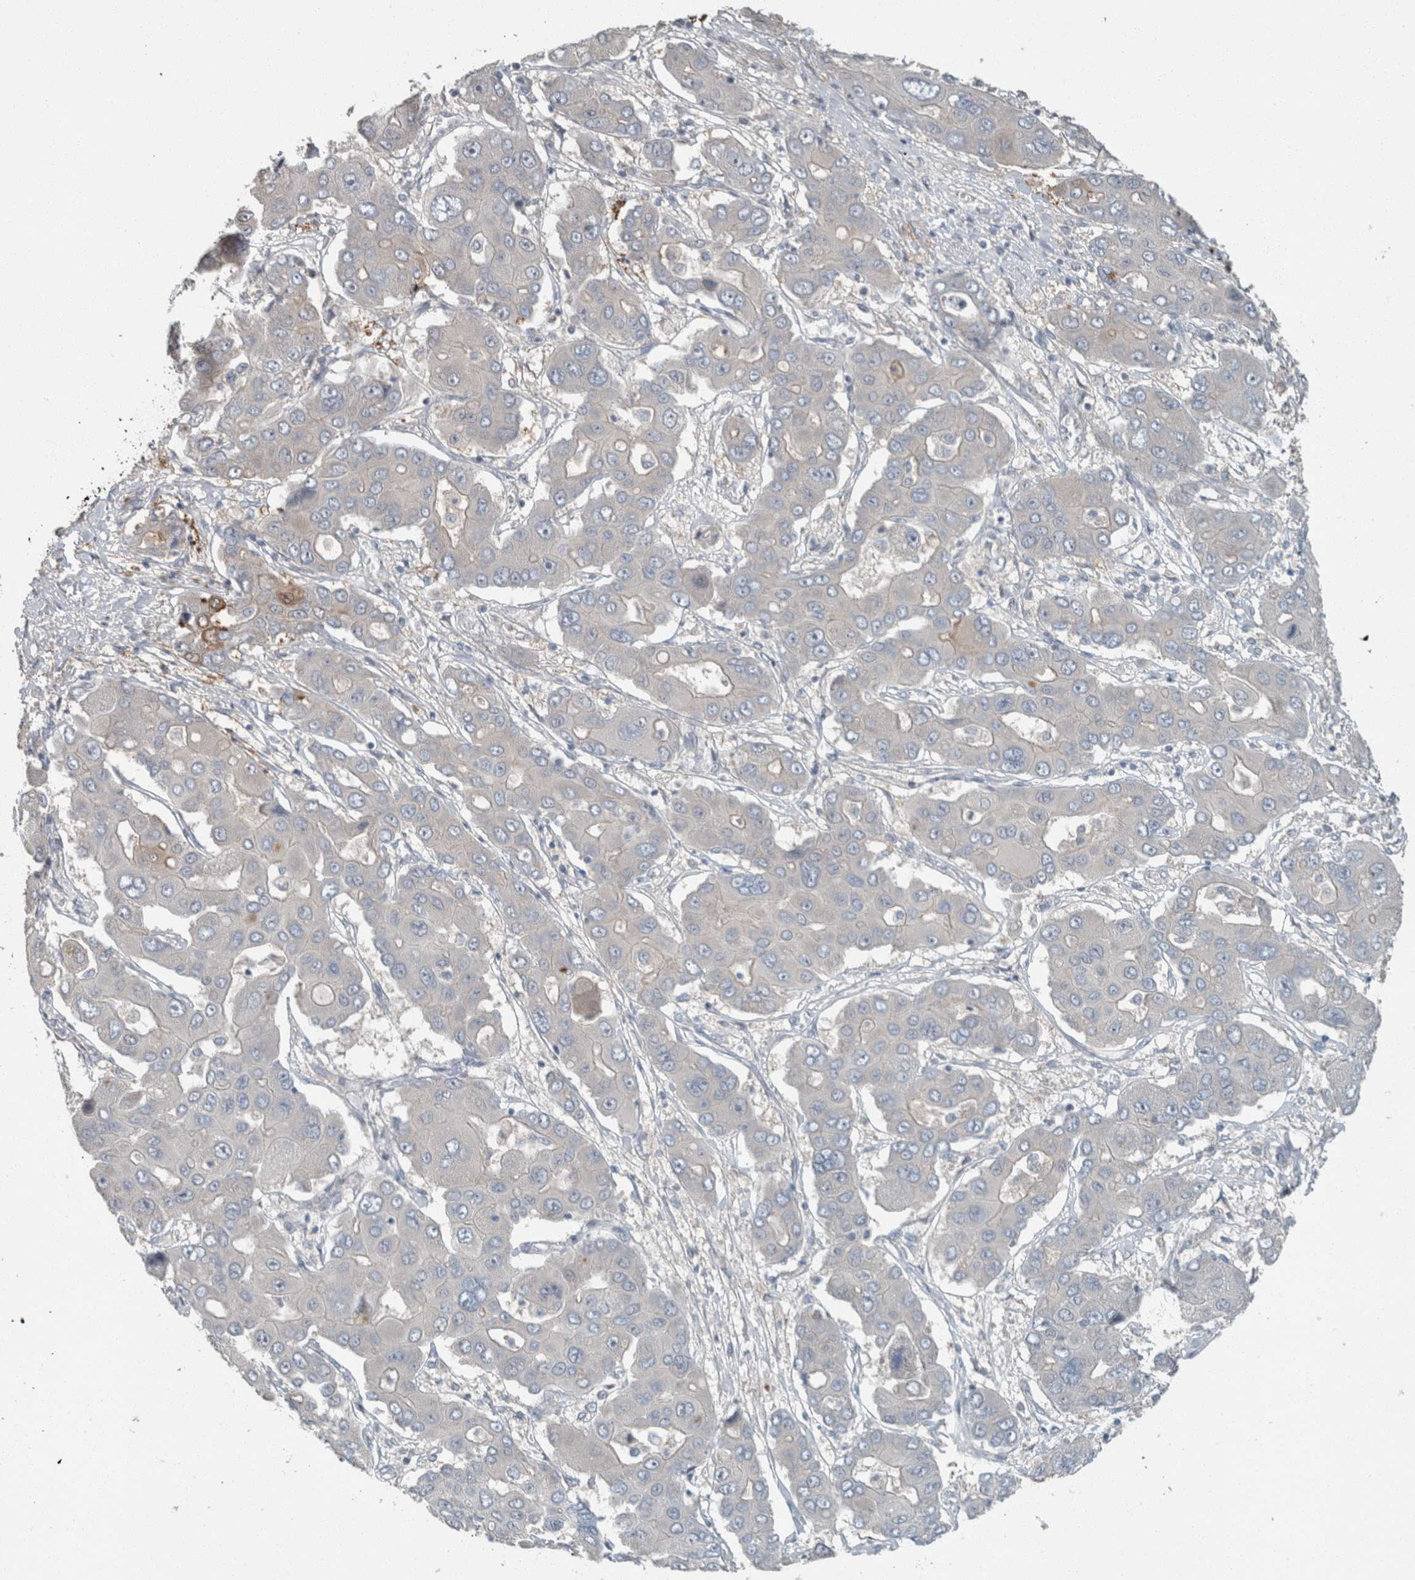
{"staining": {"intensity": "negative", "quantity": "none", "location": "none"}, "tissue": "liver cancer", "cell_type": "Tumor cells", "image_type": "cancer", "snomed": [{"axis": "morphology", "description": "Cholangiocarcinoma"}, {"axis": "topography", "description": "Liver"}], "caption": "Cholangiocarcinoma (liver) was stained to show a protein in brown. There is no significant staining in tumor cells. (DAB (3,3'-diaminobenzidine) IHC with hematoxylin counter stain).", "gene": "KNTC1", "patient": {"sex": "male", "age": 67}}